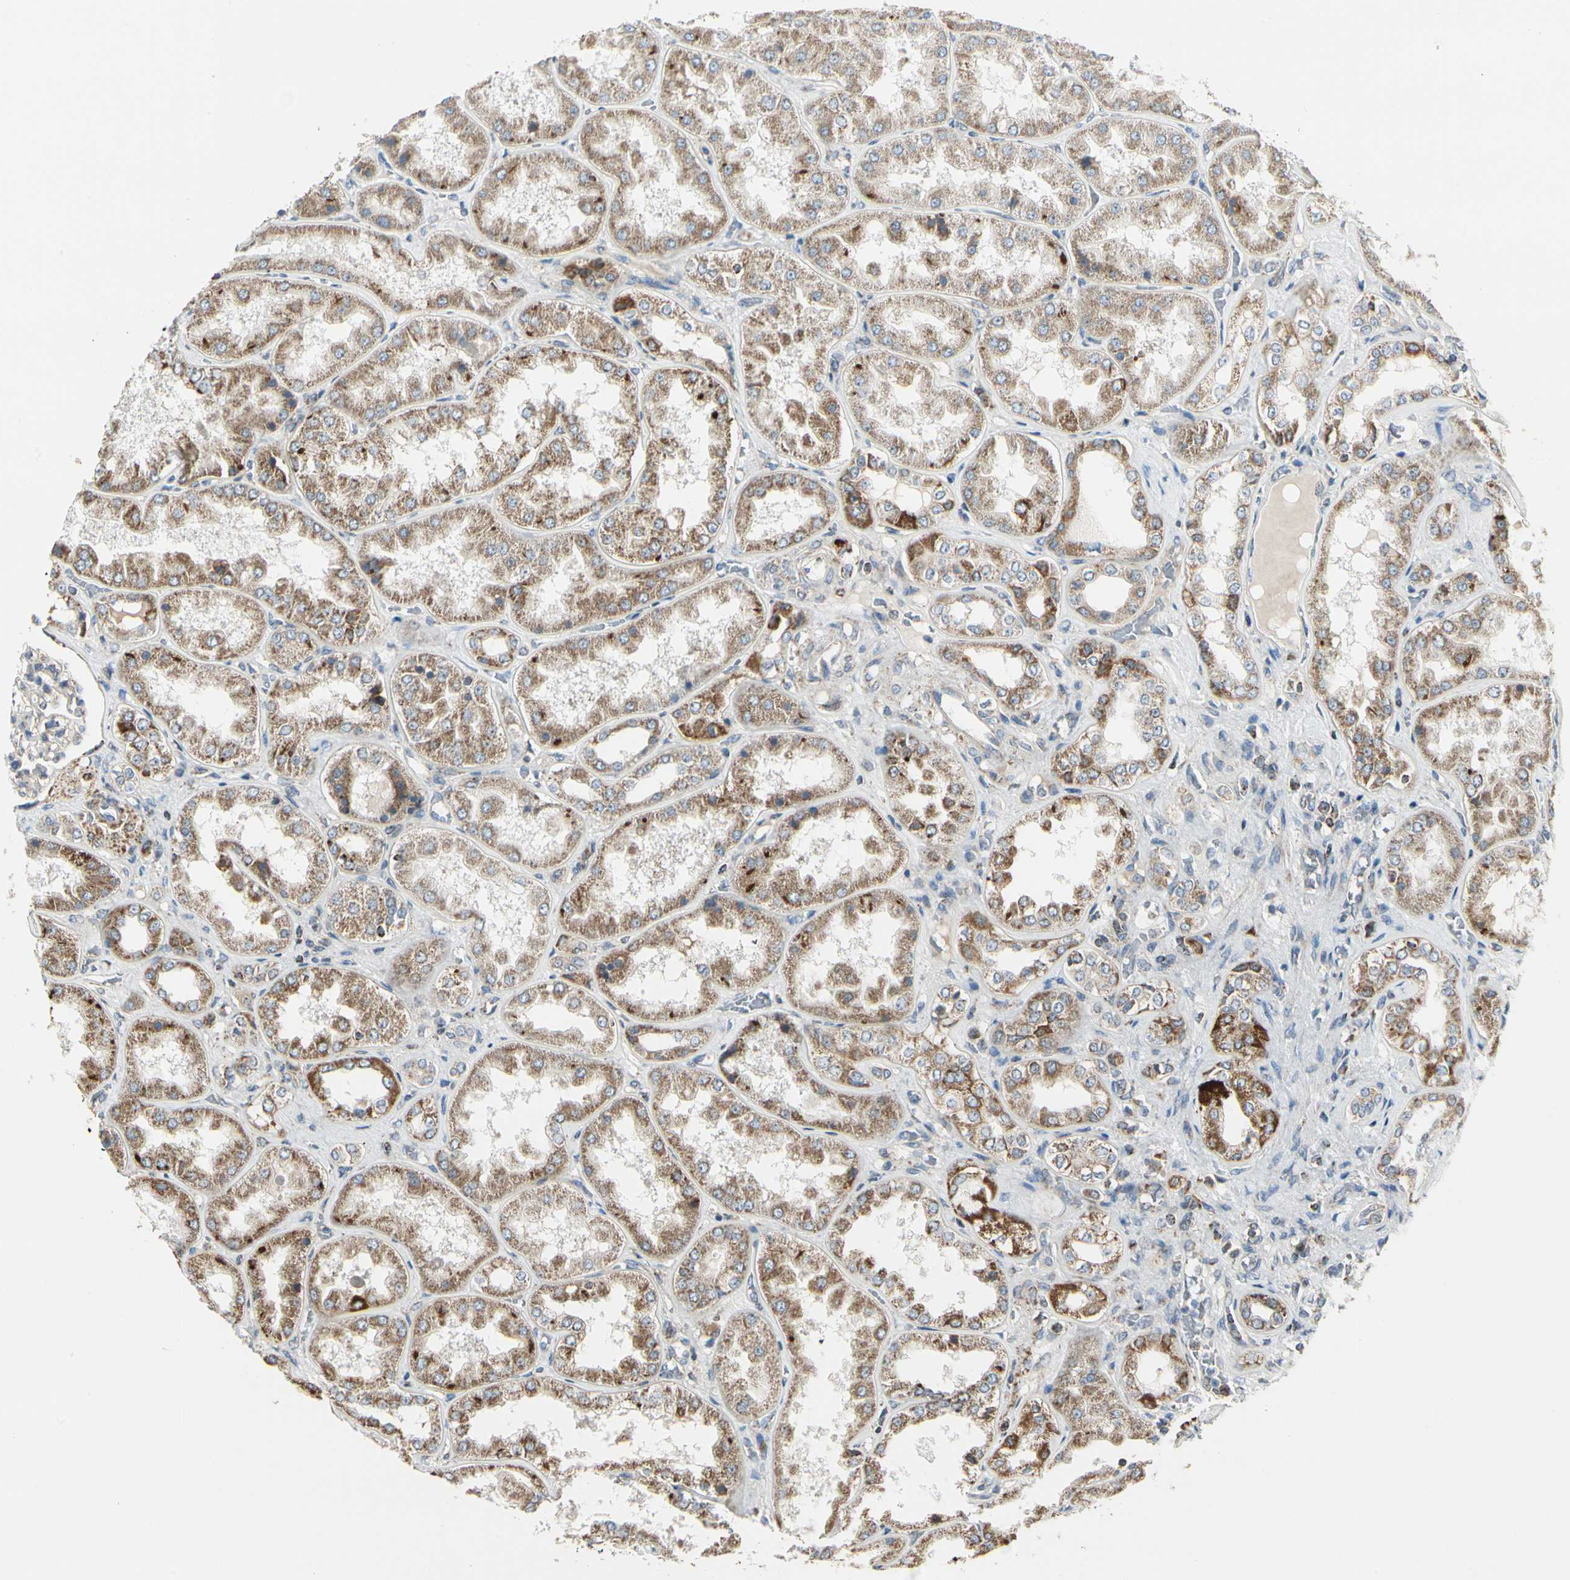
{"staining": {"intensity": "weak", "quantity": "25%-75%", "location": "cytoplasmic/membranous"}, "tissue": "kidney", "cell_type": "Cells in glomeruli", "image_type": "normal", "snomed": [{"axis": "morphology", "description": "Normal tissue, NOS"}, {"axis": "topography", "description": "Kidney"}], "caption": "About 25%-75% of cells in glomeruli in benign kidney reveal weak cytoplasmic/membranous protein expression as visualized by brown immunohistochemical staining.", "gene": "ANKS6", "patient": {"sex": "female", "age": 56}}